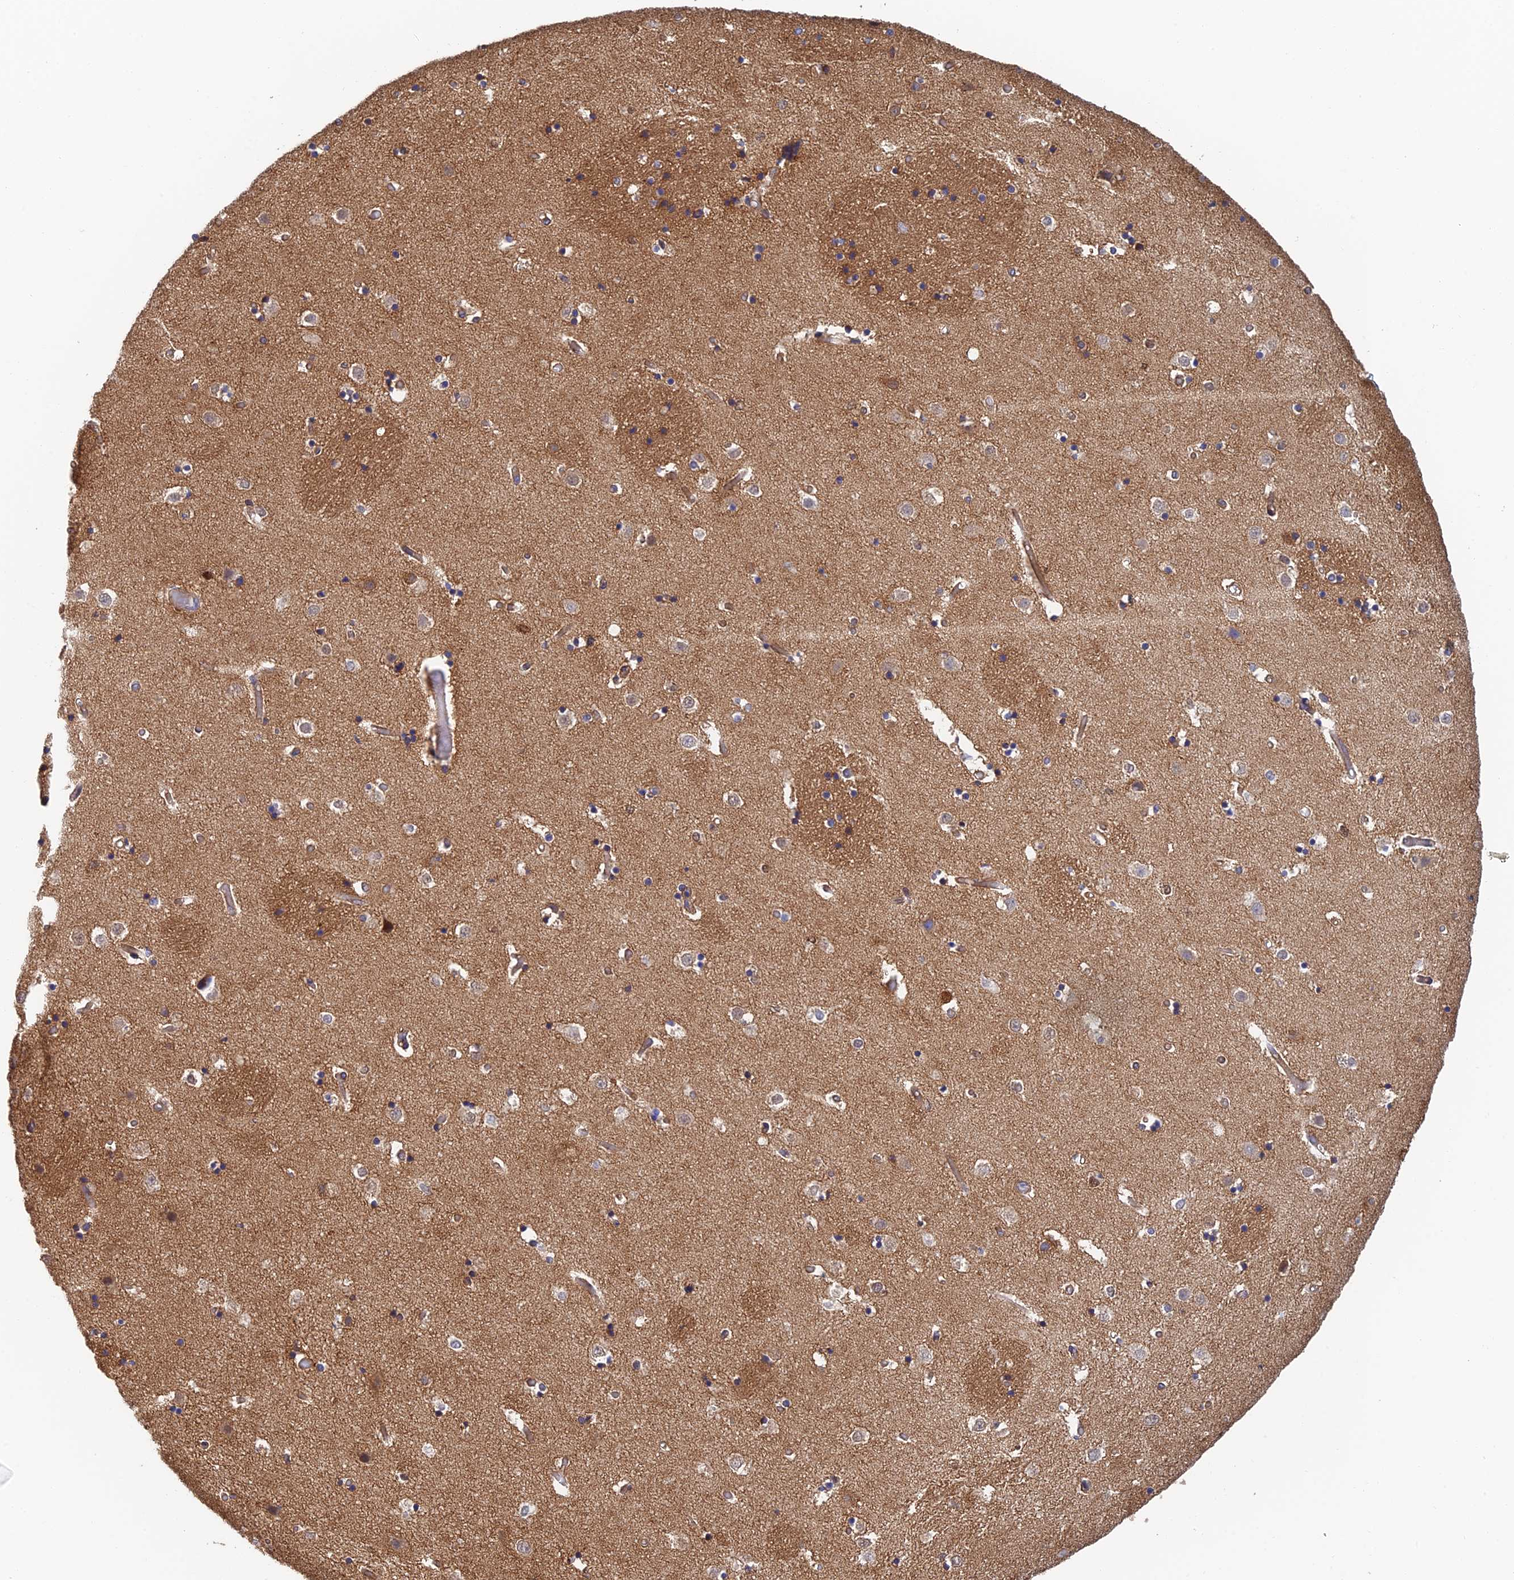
{"staining": {"intensity": "negative", "quantity": "none", "location": "none"}, "tissue": "caudate", "cell_type": "Glial cells", "image_type": "normal", "snomed": [{"axis": "morphology", "description": "Normal tissue, NOS"}, {"axis": "topography", "description": "Lateral ventricle wall"}], "caption": "A high-resolution image shows immunohistochemistry (IHC) staining of benign caudate, which exhibits no significant positivity in glial cells.", "gene": "DCTN2", "patient": {"sex": "female", "age": 52}}